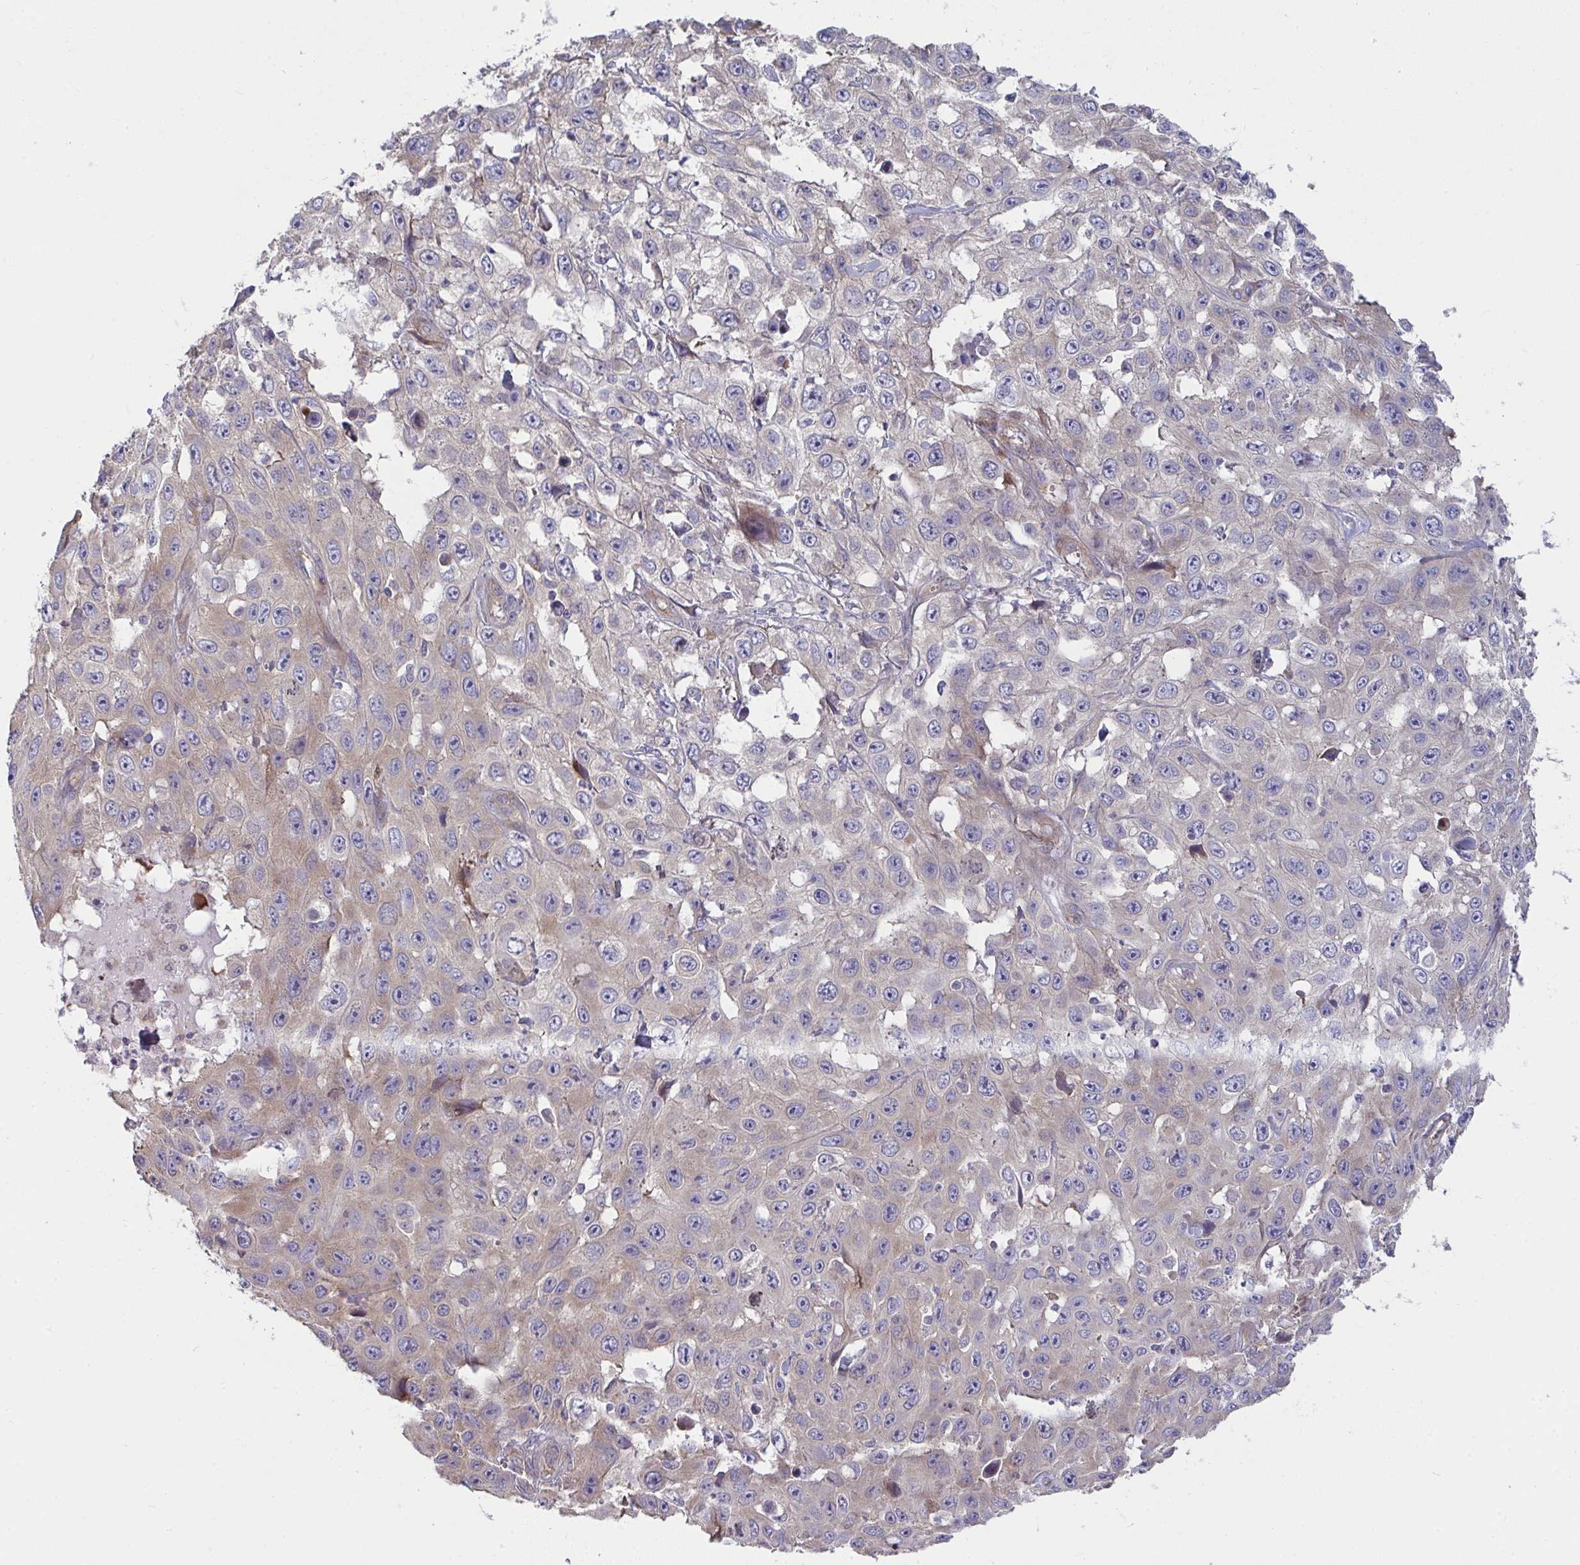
{"staining": {"intensity": "weak", "quantity": "<25%", "location": "cytoplasmic/membranous"}, "tissue": "skin cancer", "cell_type": "Tumor cells", "image_type": "cancer", "snomed": [{"axis": "morphology", "description": "Squamous cell carcinoma, NOS"}, {"axis": "topography", "description": "Skin"}], "caption": "This is an immunohistochemistry histopathology image of skin squamous cell carcinoma. There is no positivity in tumor cells.", "gene": "CASP9", "patient": {"sex": "male", "age": 82}}